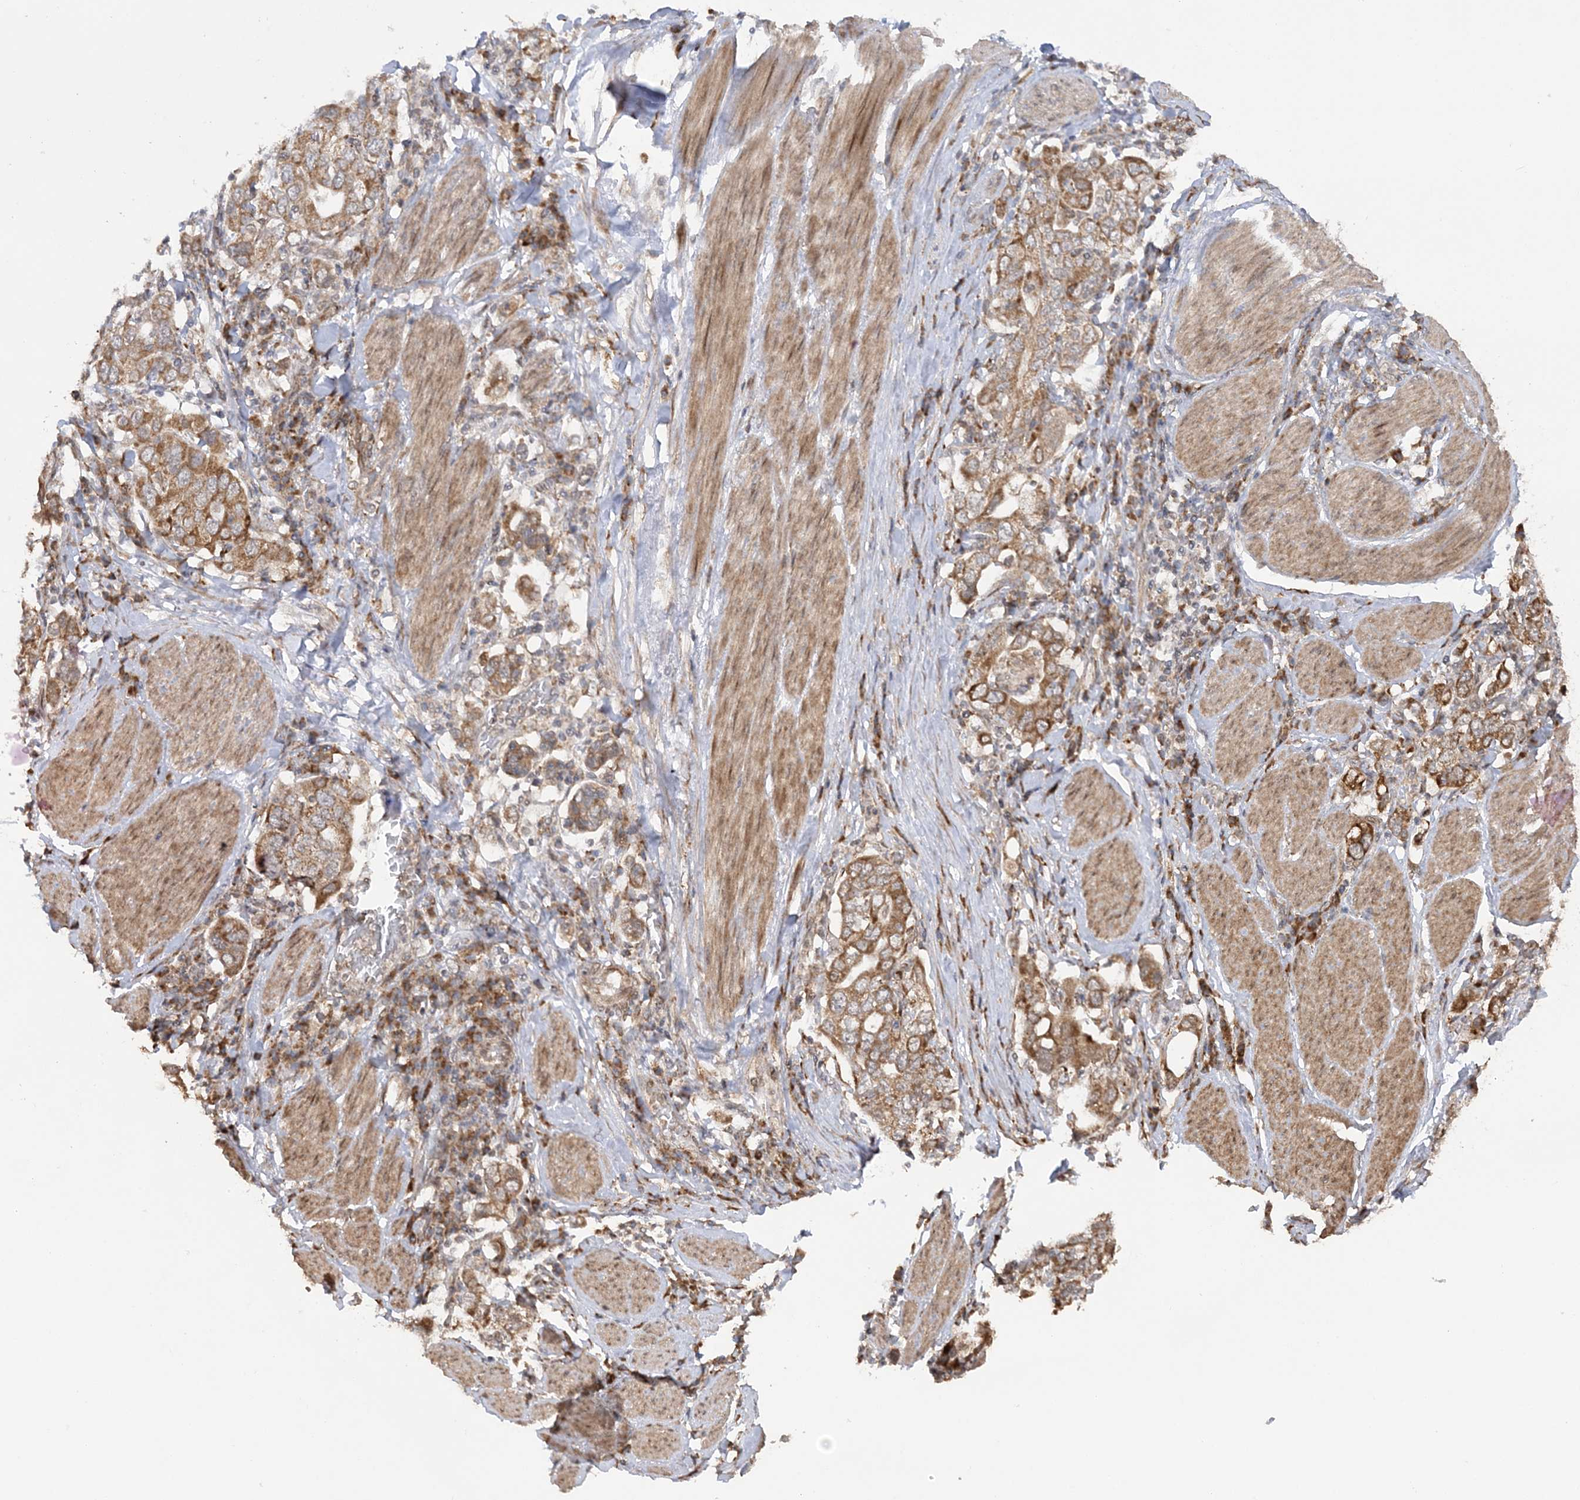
{"staining": {"intensity": "moderate", "quantity": ">75%", "location": "cytoplasmic/membranous"}, "tissue": "stomach cancer", "cell_type": "Tumor cells", "image_type": "cancer", "snomed": [{"axis": "morphology", "description": "Adenocarcinoma, NOS"}, {"axis": "topography", "description": "Stomach, upper"}], "caption": "Protein analysis of stomach cancer (adenocarcinoma) tissue exhibits moderate cytoplasmic/membranous staining in approximately >75% of tumor cells.", "gene": "MRPL47", "patient": {"sex": "male", "age": 62}}